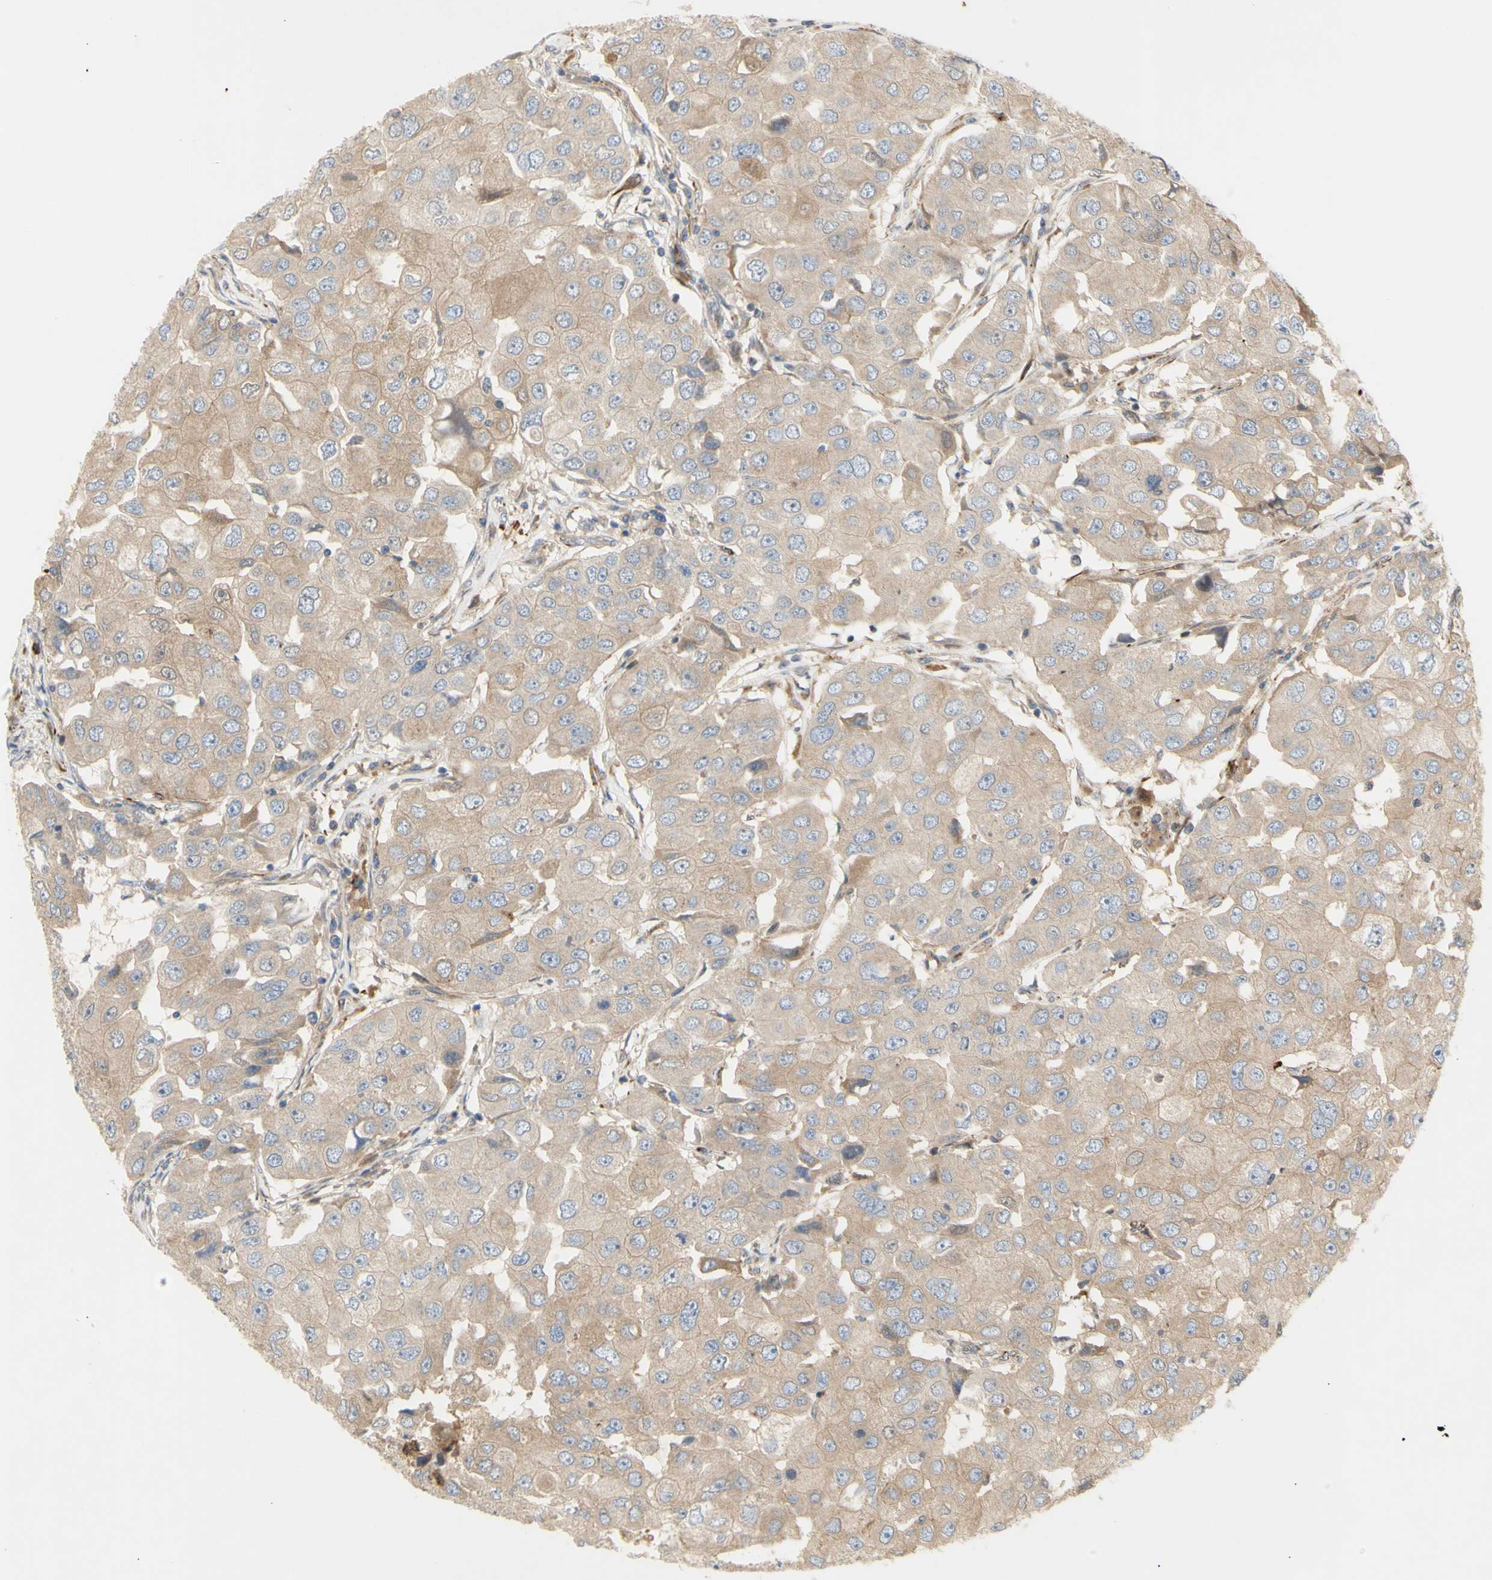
{"staining": {"intensity": "weak", "quantity": ">75%", "location": "cytoplasmic/membranous"}, "tissue": "breast cancer", "cell_type": "Tumor cells", "image_type": "cancer", "snomed": [{"axis": "morphology", "description": "Duct carcinoma"}, {"axis": "topography", "description": "Breast"}], "caption": "Protein expression analysis of human breast cancer reveals weak cytoplasmic/membranous expression in about >75% of tumor cells.", "gene": "TUBG2", "patient": {"sex": "female", "age": 27}}